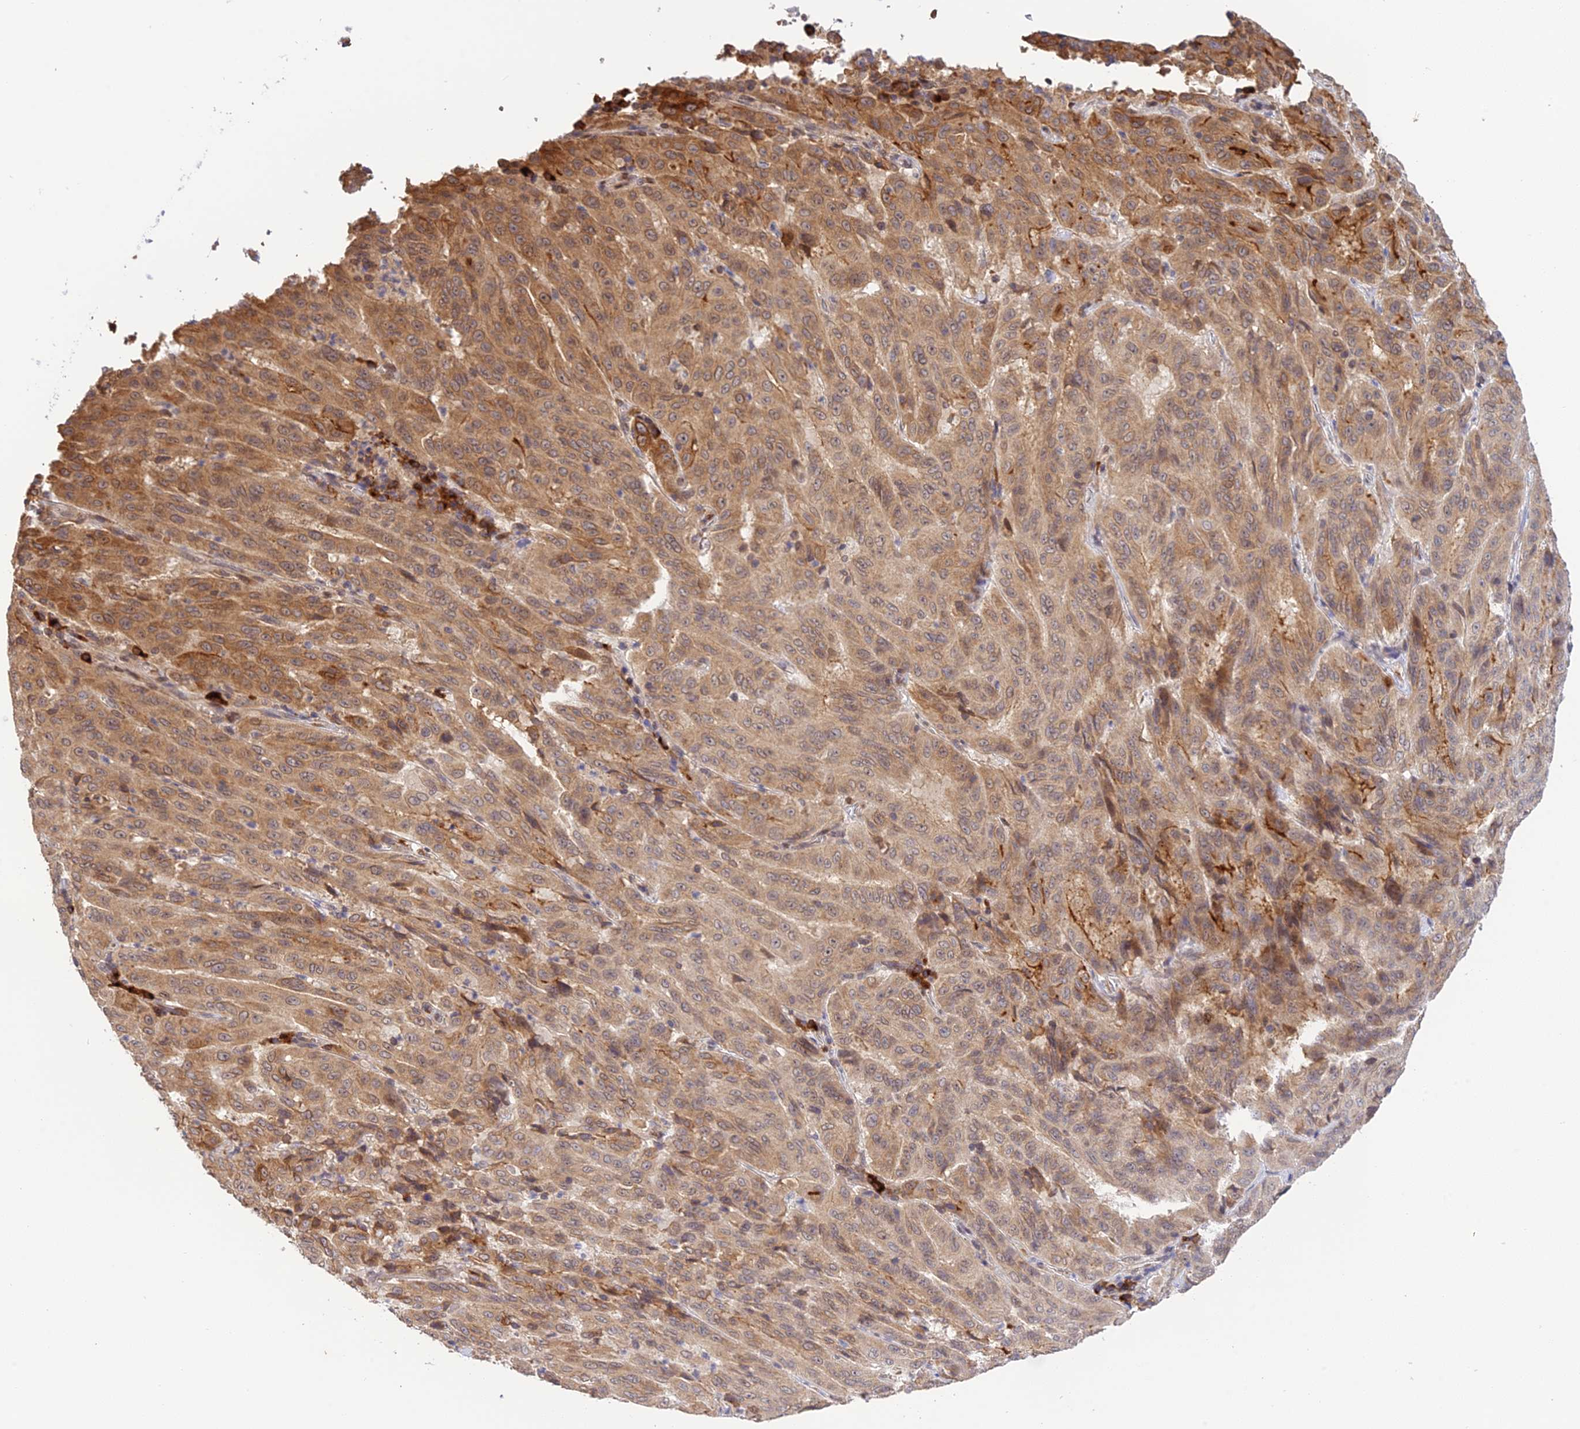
{"staining": {"intensity": "moderate", "quantity": ">75%", "location": "cytoplasmic/membranous"}, "tissue": "pancreatic cancer", "cell_type": "Tumor cells", "image_type": "cancer", "snomed": [{"axis": "morphology", "description": "Adenocarcinoma, NOS"}, {"axis": "topography", "description": "Pancreas"}], "caption": "Brown immunohistochemical staining in pancreatic adenocarcinoma exhibits moderate cytoplasmic/membranous positivity in about >75% of tumor cells.", "gene": "SNX17", "patient": {"sex": "male", "age": 63}}